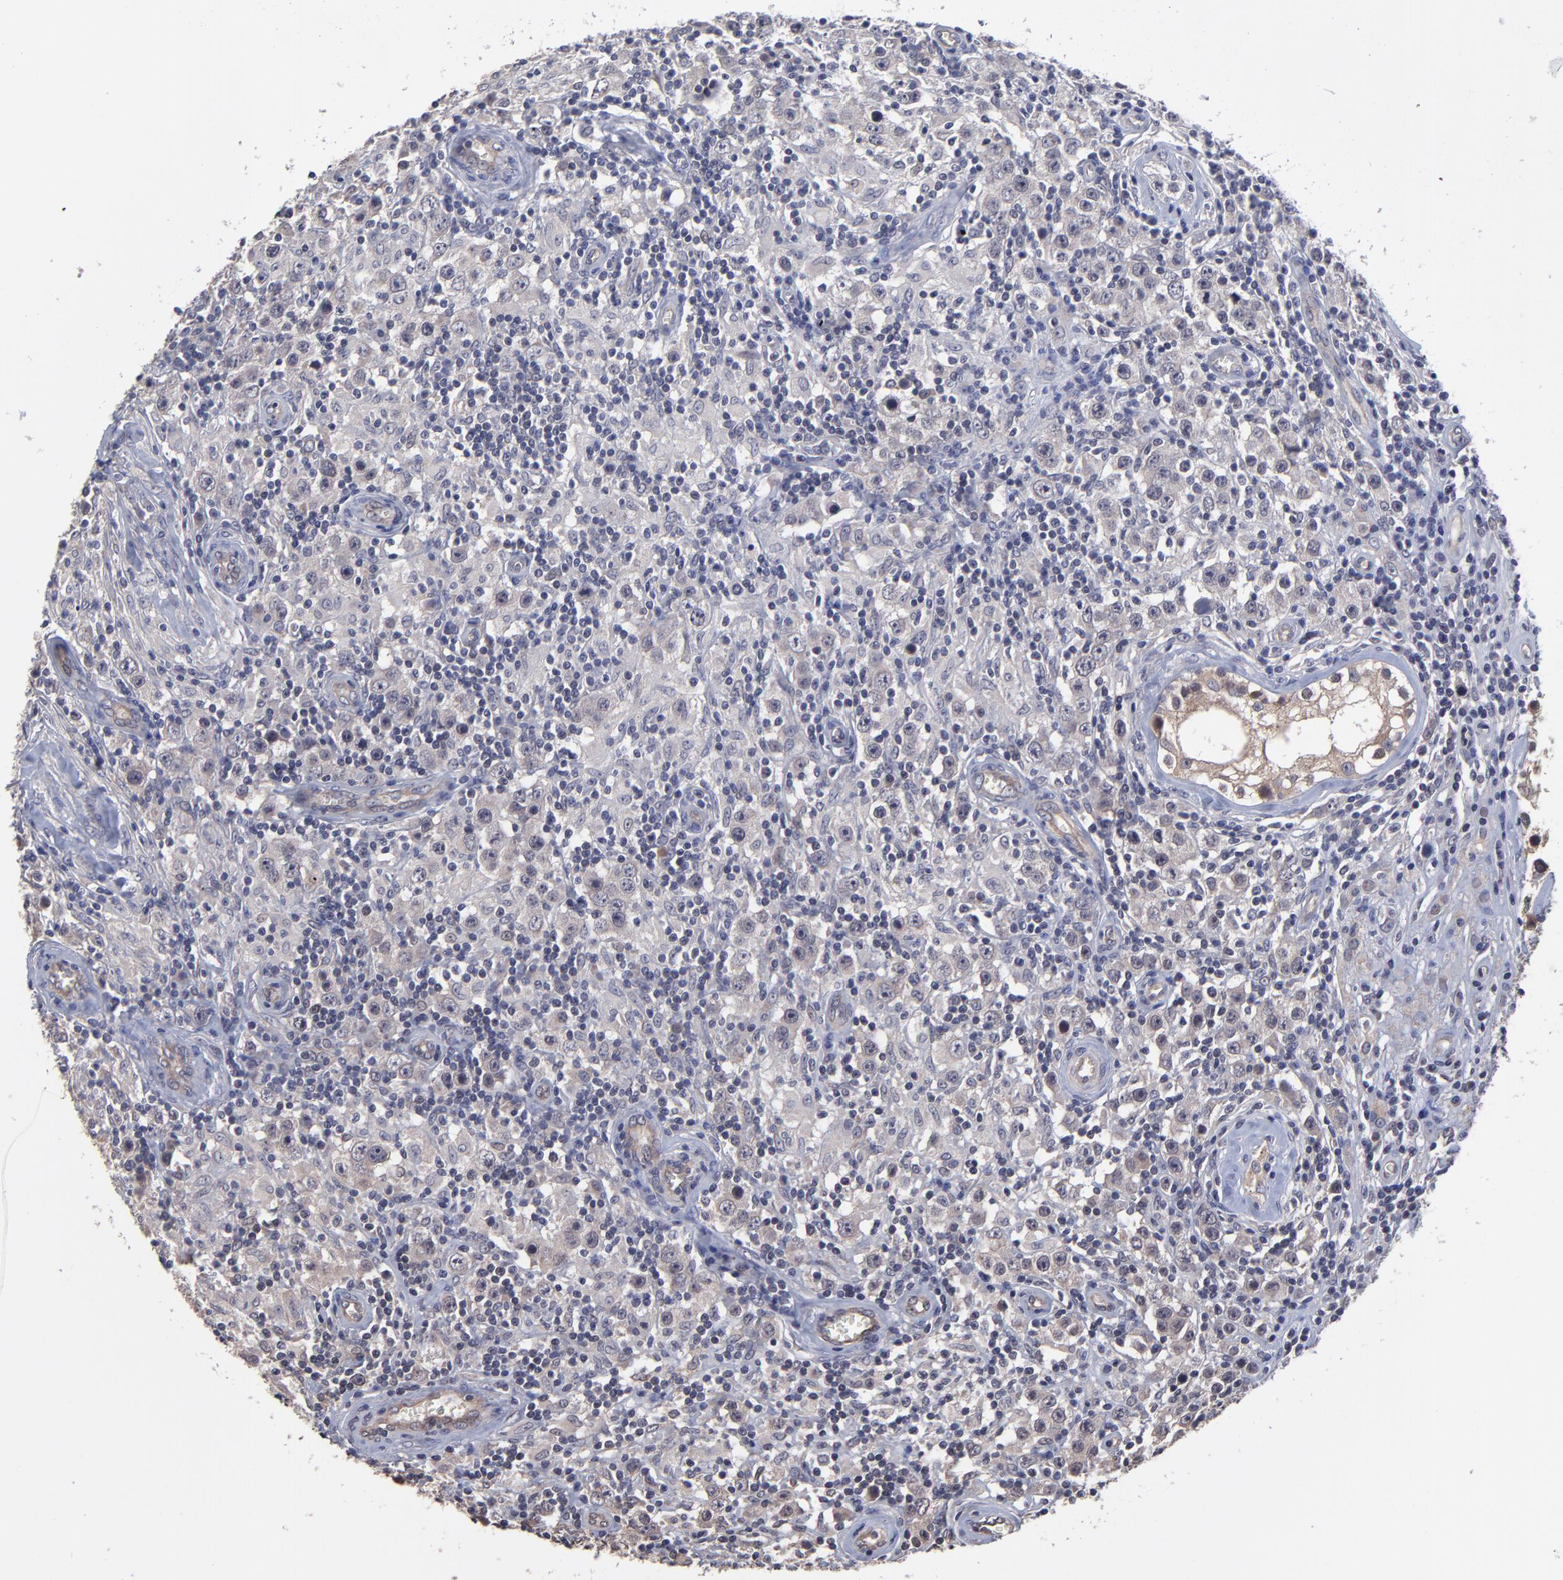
{"staining": {"intensity": "weak", "quantity": "<25%", "location": "cytoplasmic/membranous"}, "tissue": "testis cancer", "cell_type": "Tumor cells", "image_type": "cancer", "snomed": [{"axis": "morphology", "description": "Seminoma, NOS"}, {"axis": "topography", "description": "Testis"}], "caption": "The photomicrograph reveals no staining of tumor cells in seminoma (testis). The staining was performed using DAB (3,3'-diaminobenzidine) to visualize the protein expression in brown, while the nuclei were stained in blue with hematoxylin (Magnification: 20x).", "gene": "ZNF780B", "patient": {"sex": "male", "age": 32}}